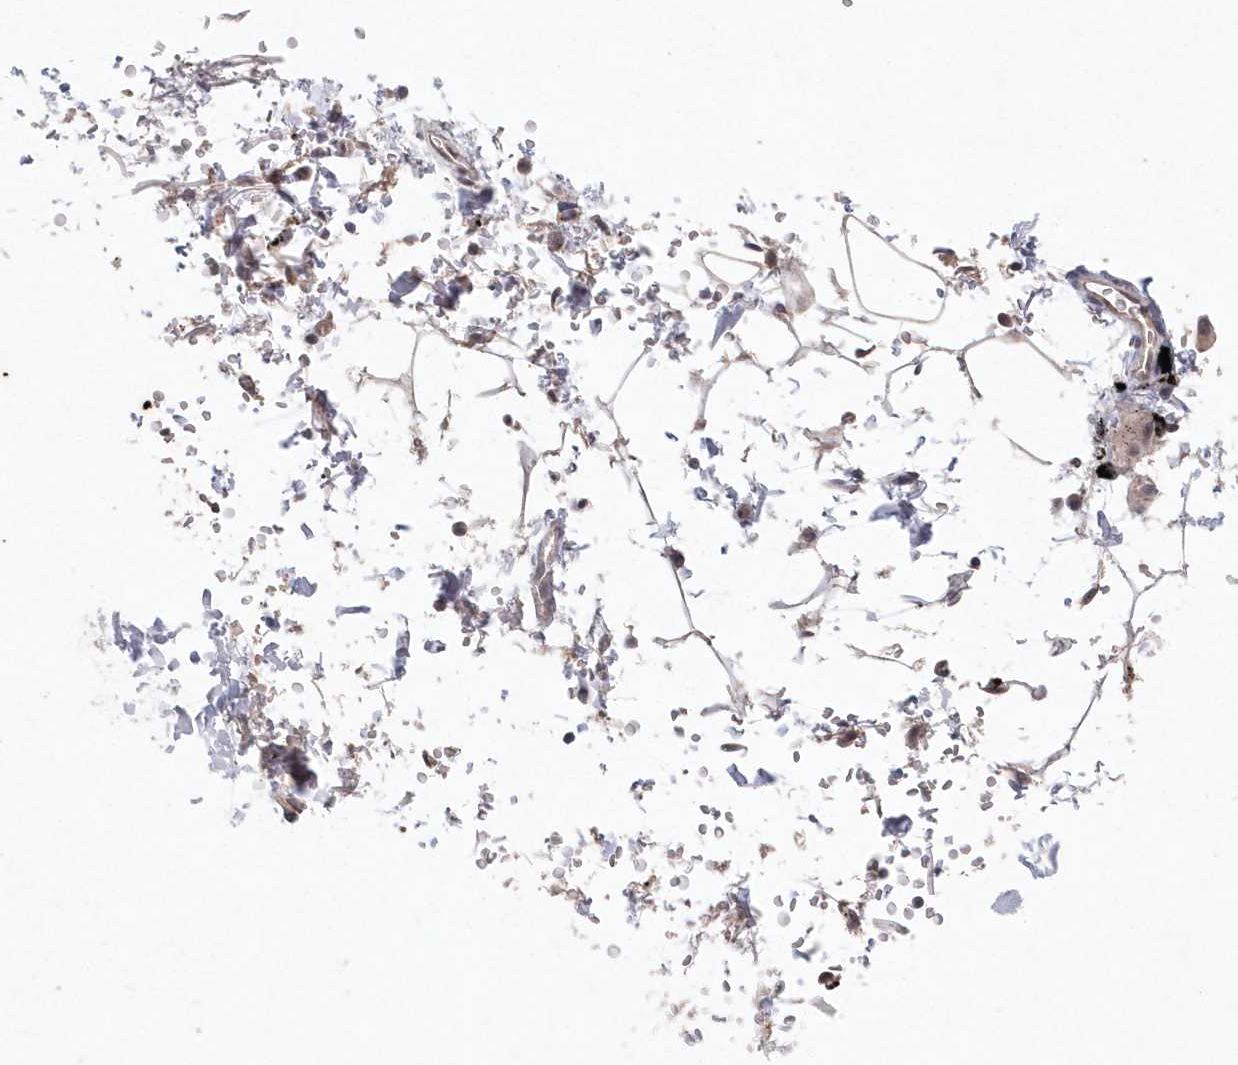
{"staining": {"intensity": "weak", "quantity": "25%-75%", "location": "cytoplasmic/membranous"}, "tissue": "adipose tissue", "cell_type": "Adipocytes", "image_type": "normal", "snomed": [{"axis": "morphology", "description": "Normal tissue, NOS"}, {"axis": "topography", "description": "Cartilage tissue"}, {"axis": "topography", "description": "Bronchus"}], "caption": "Weak cytoplasmic/membranous expression is appreciated in approximately 25%-75% of adipocytes in benign adipose tissue.", "gene": "VSIG2", "patient": {"sex": "female", "age": 73}}